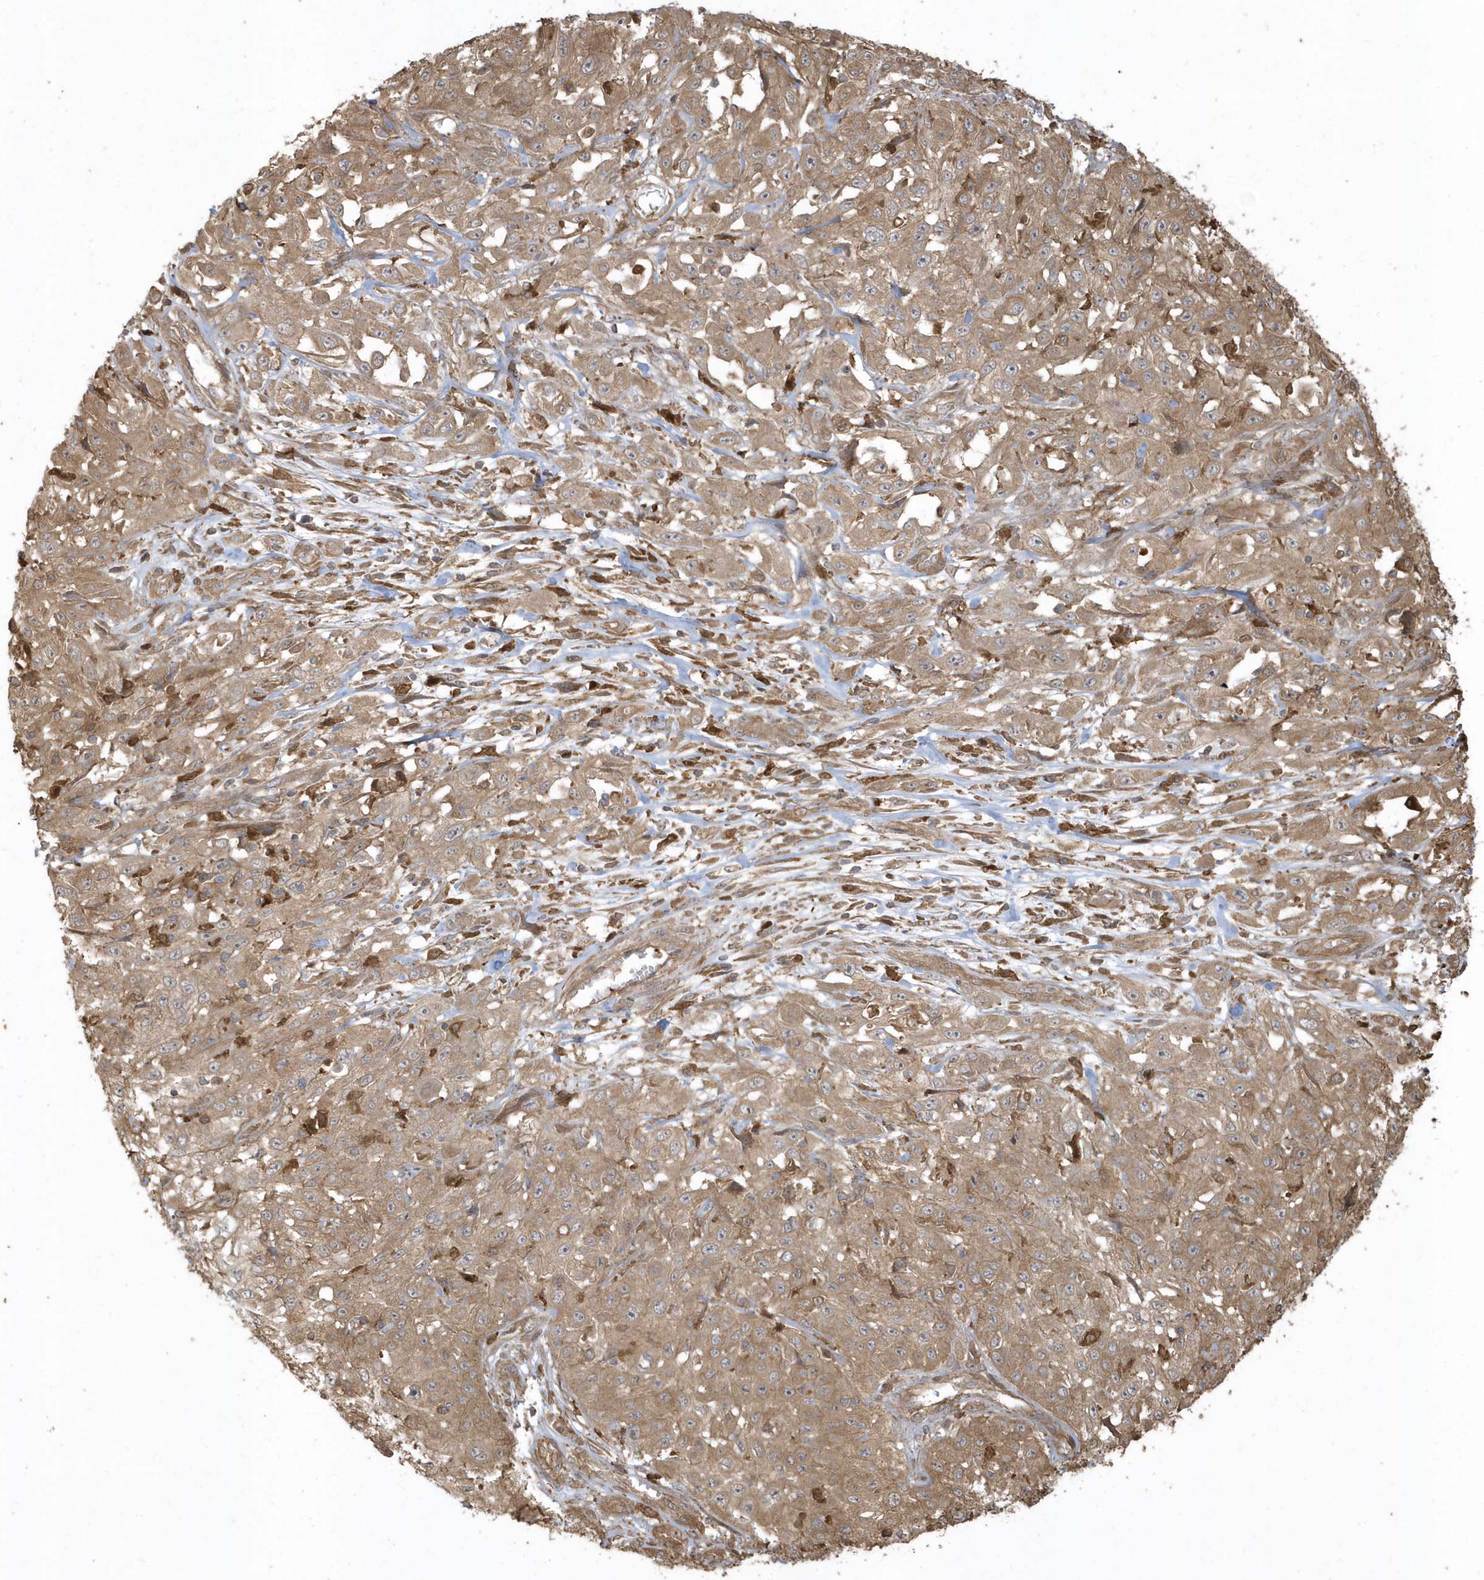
{"staining": {"intensity": "moderate", "quantity": ">75%", "location": "cytoplasmic/membranous"}, "tissue": "skin cancer", "cell_type": "Tumor cells", "image_type": "cancer", "snomed": [{"axis": "morphology", "description": "Squamous cell carcinoma, NOS"}, {"axis": "morphology", "description": "Squamous cell carcinoma, metastatic, NOS"}, {"axis": "topography", "description": "Skin"}, {"axis": "topography", "description": "Lymph node"}], "caption": "DAB (3,3'-diaminobenzidine) immunohistochemical staining of skin cancer exhibits moderate cytoplasmic/membranous protein expression in approximately >75% of tumor cells.", "gene": "HNMT", "patient": {"sex": "male", "age": 75}}